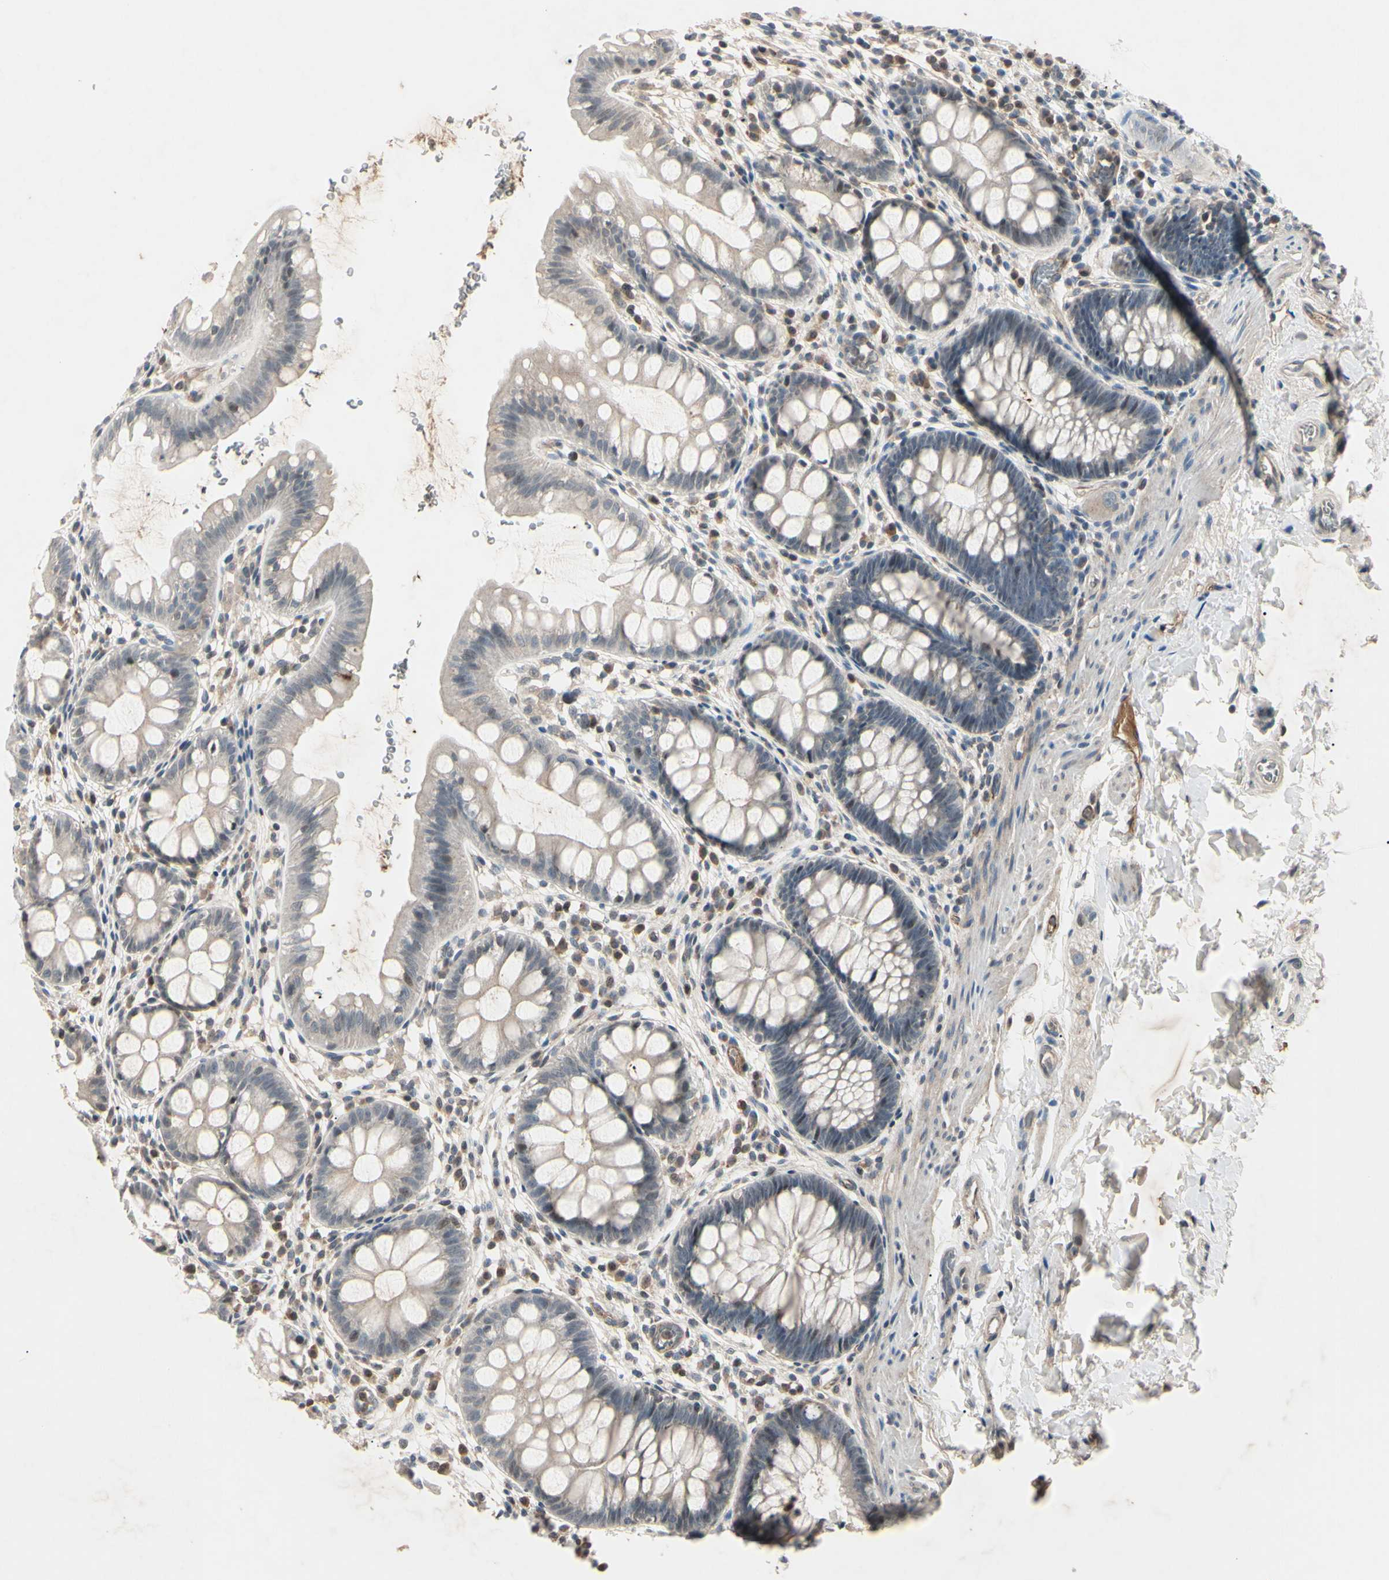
{"staining": {"intensity": "negative", "quantity": "none", "location": "none"}, "tissue": "rectum", "cell_type": "Glandular cells", "image_type": "normal", "snomed": [{"axis": "morphology", "description": "Normal tissue, NOS"}, {"axis": "topography", "description": "Rectum"}], "caption": "High magnification brightfield microscopy of benign rectum stained with DAB (3,3'-diaminobenzidine) (brown) and counterstained with hematoxylin (blue): glandular cells show no significant expression. (IHC, brightfield microscopy, high magnification).", "gene": "AEBP1", "patient": {"sex": "female", "age": 24}}